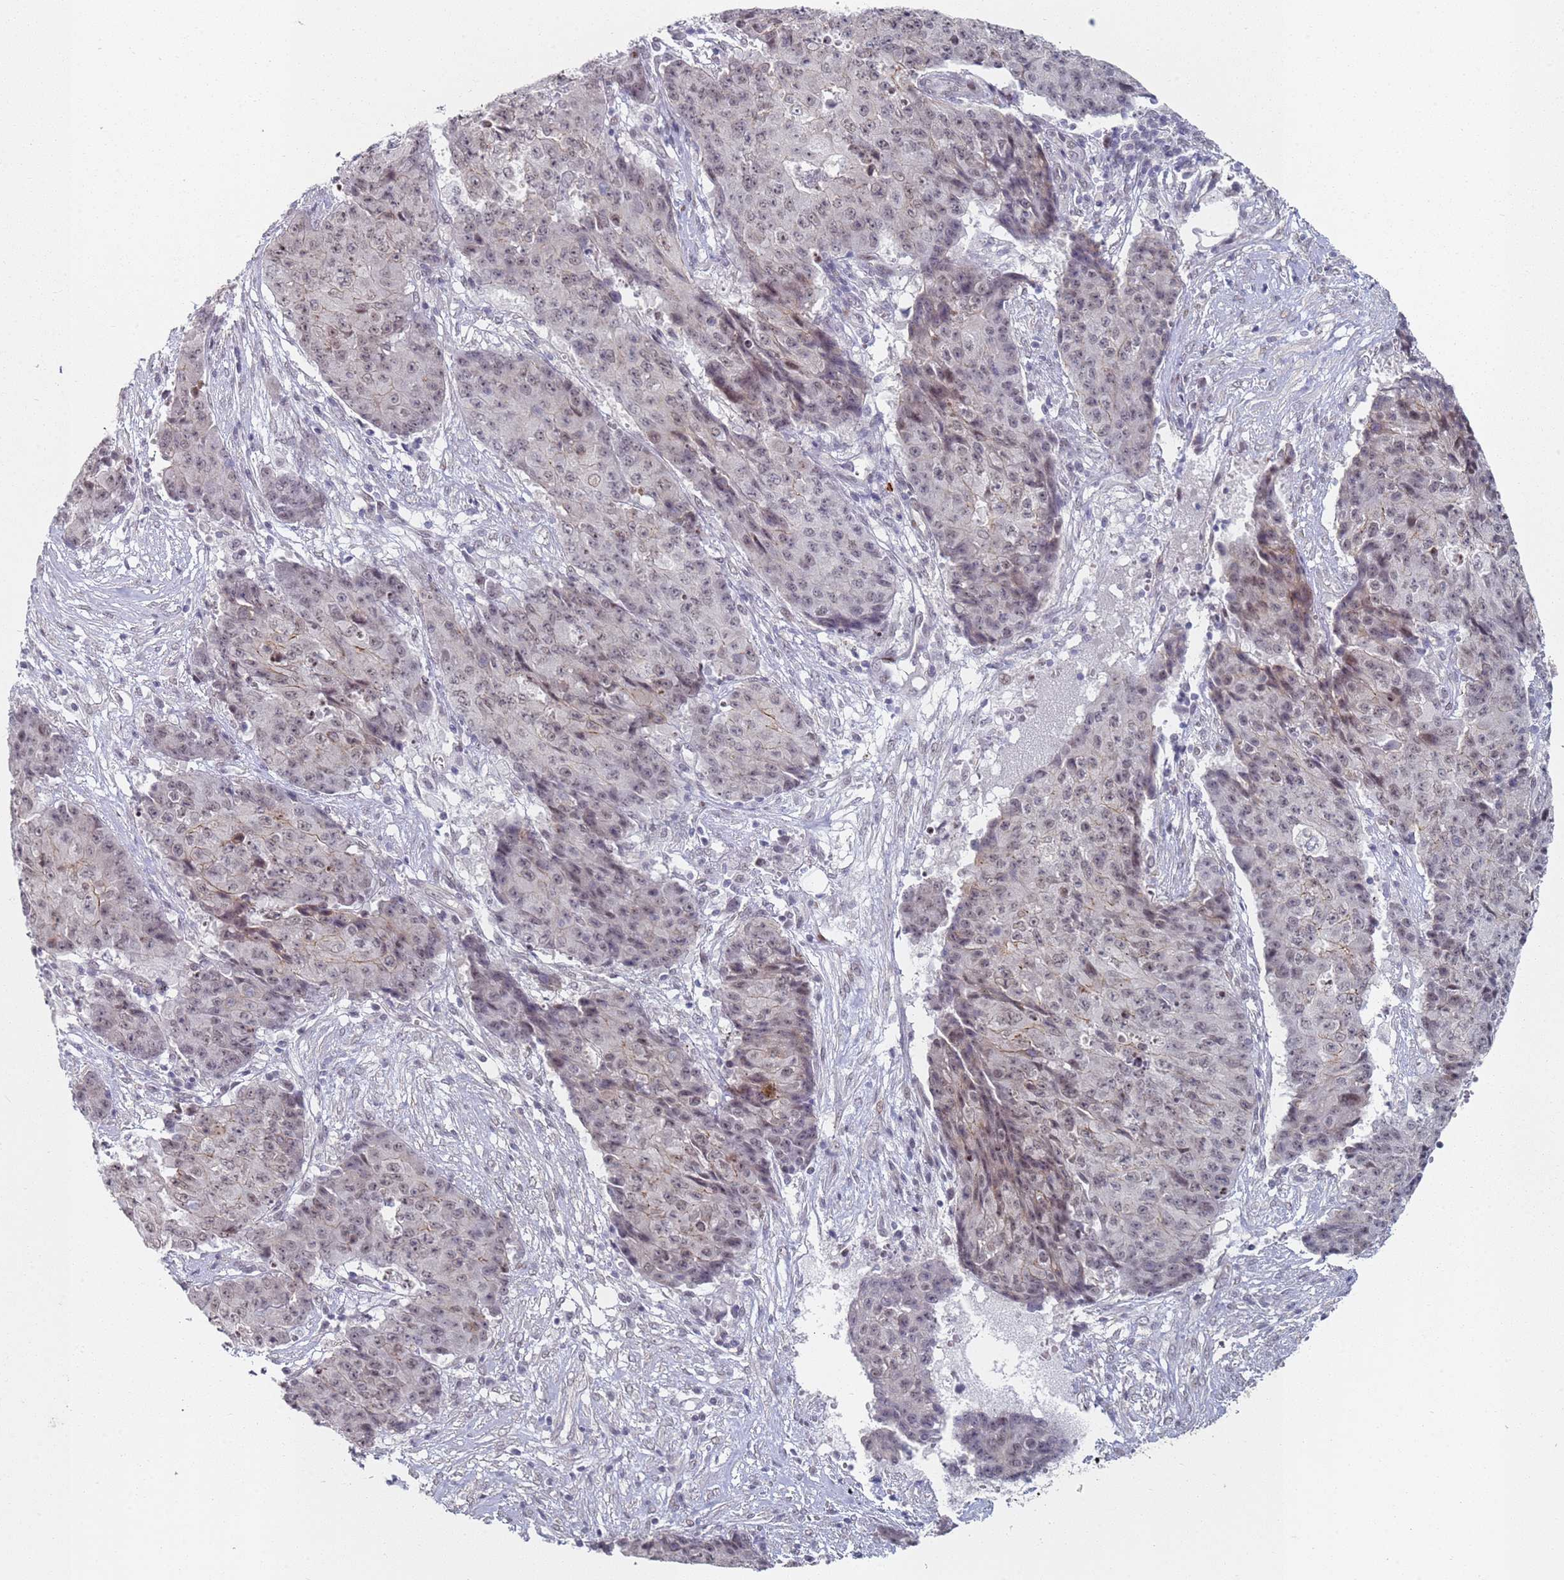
{"staining": {"intensity": "moderate", "quantity": ">75%", "location": "nuclear"}, "tissue": "ovarian cancer", "cell_type": "Tumor cells", "image_type": "cancer", "snomed": [{"axis": "morphology", "description": "Carcinoma, endometroid"}, {"axis": "topography", "description": "Ovary"}], "caption": "IHC of ovarian endometroid carcinoma displays medium levels of moderate nuclear positivity in about >75% of tumor cells.", "gene": "ATF6B", "patient": {"sex": "female", "age": 42}}